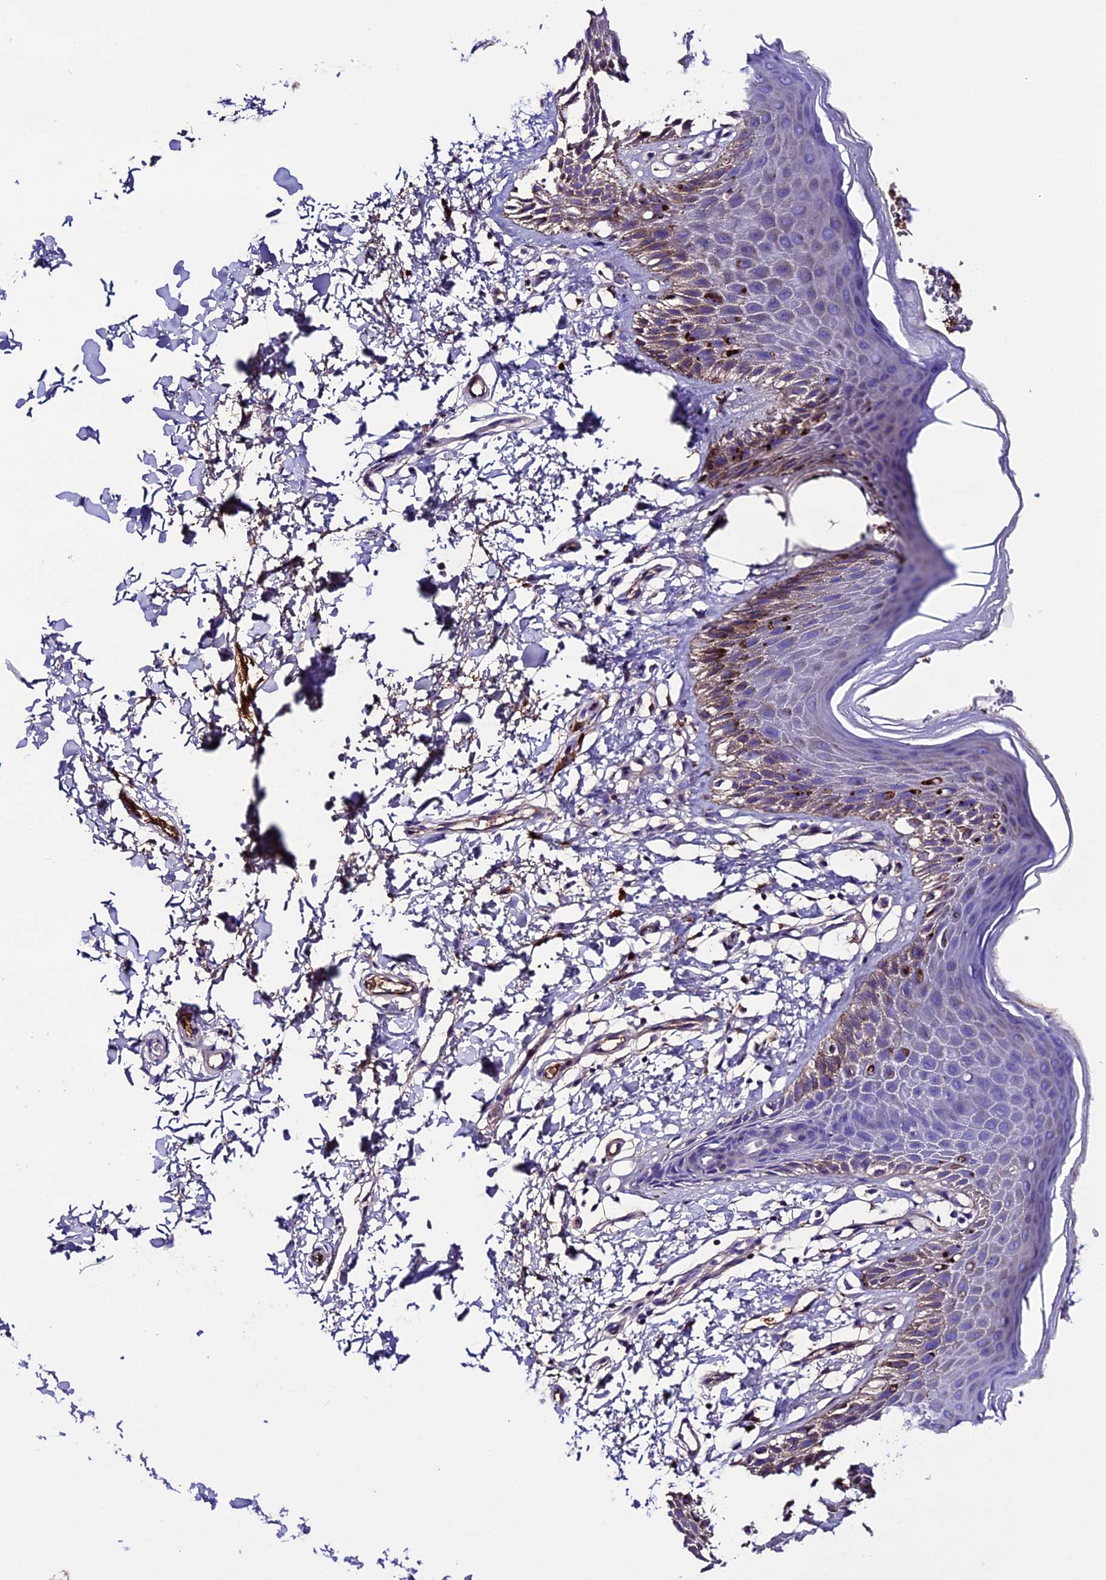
{"staining": {"intensity": "moderate", "quantity": "<25%", "location": "cytoplasmic/membranous"}, "tissue": "skin", "cell_type": "Epidermal cells", "image_type": "normal", "snomed": [{"axis": "morphology", "description": "Normal tissue, NOS"}, {"axis": "topography", "description": "Anal"}], "caption": "A histopathology image of human skin stained for a protein exhibits moderate cytoplasmic/membranous brown staining in epidermal cells. (DAB (3,3'-diaminobenzidine) = brown stain, brightfield microscopy at high magnification).", "gene": "TCP11L2", "patient": {"sex": "male", "age": 44}}